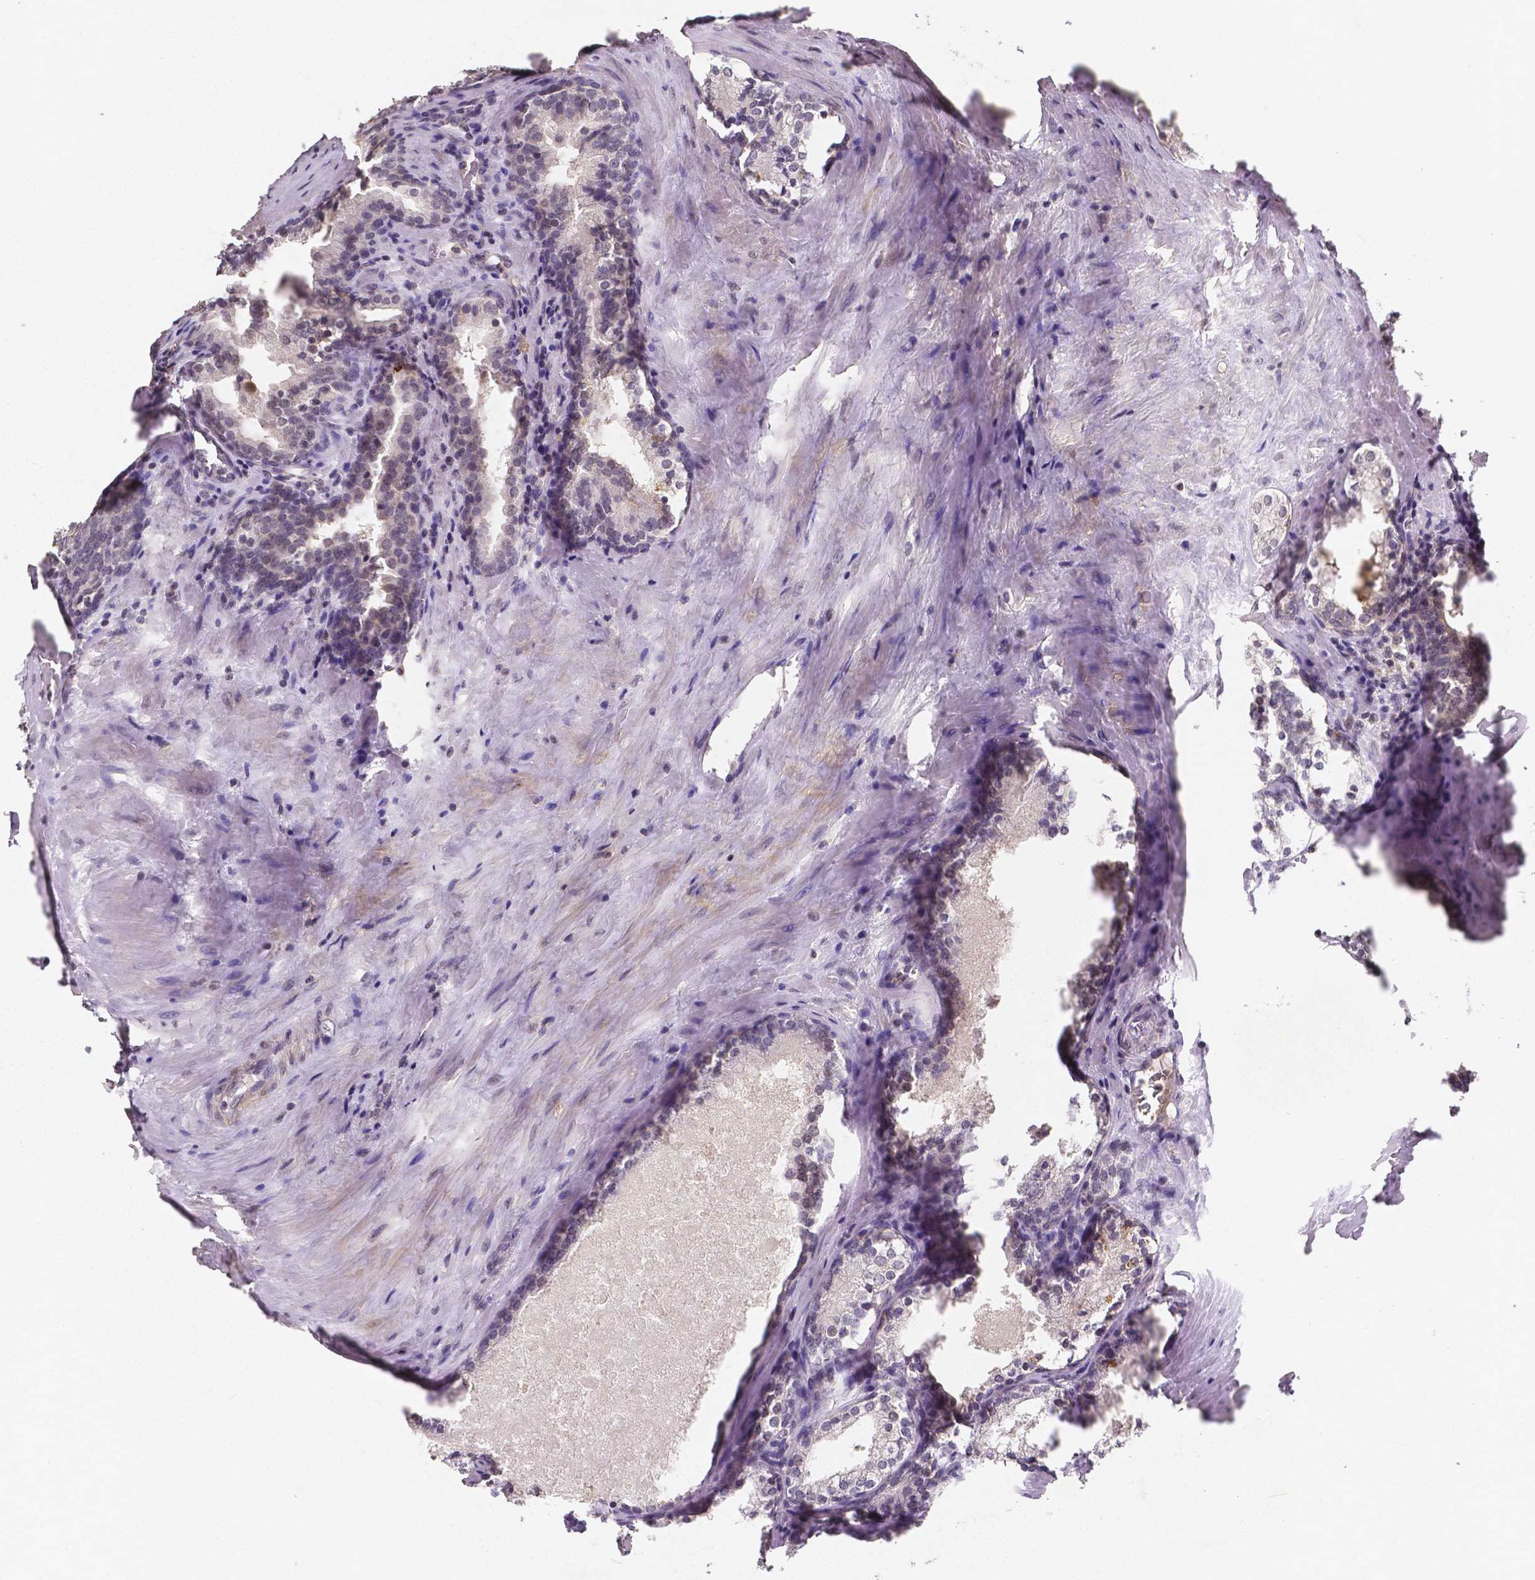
{"staining": {"intensity": "negative", "quantity": "none", "location": "none"}, "tissue": "prostate cancer", "cell_type": "Tumor cells", "image_type": "cancer", "snomed": [{"axis": "morphology", "description": "Adenocarcinoma, NOS"}, {"axis": "topography", "description": "Prostate and seminal vesicle, NOS"}], "caption": "Prostate cancer was stained to show a protein in brown. There is no significant expression in tumor cells. Brightfield microscopy of immunohistochemistry (IHC) stained with DAB (brown) and hematoxylin (blue), captured at high magnification.", "gene": "NRGN", "patient": {"sex": "male", "age": 63}}